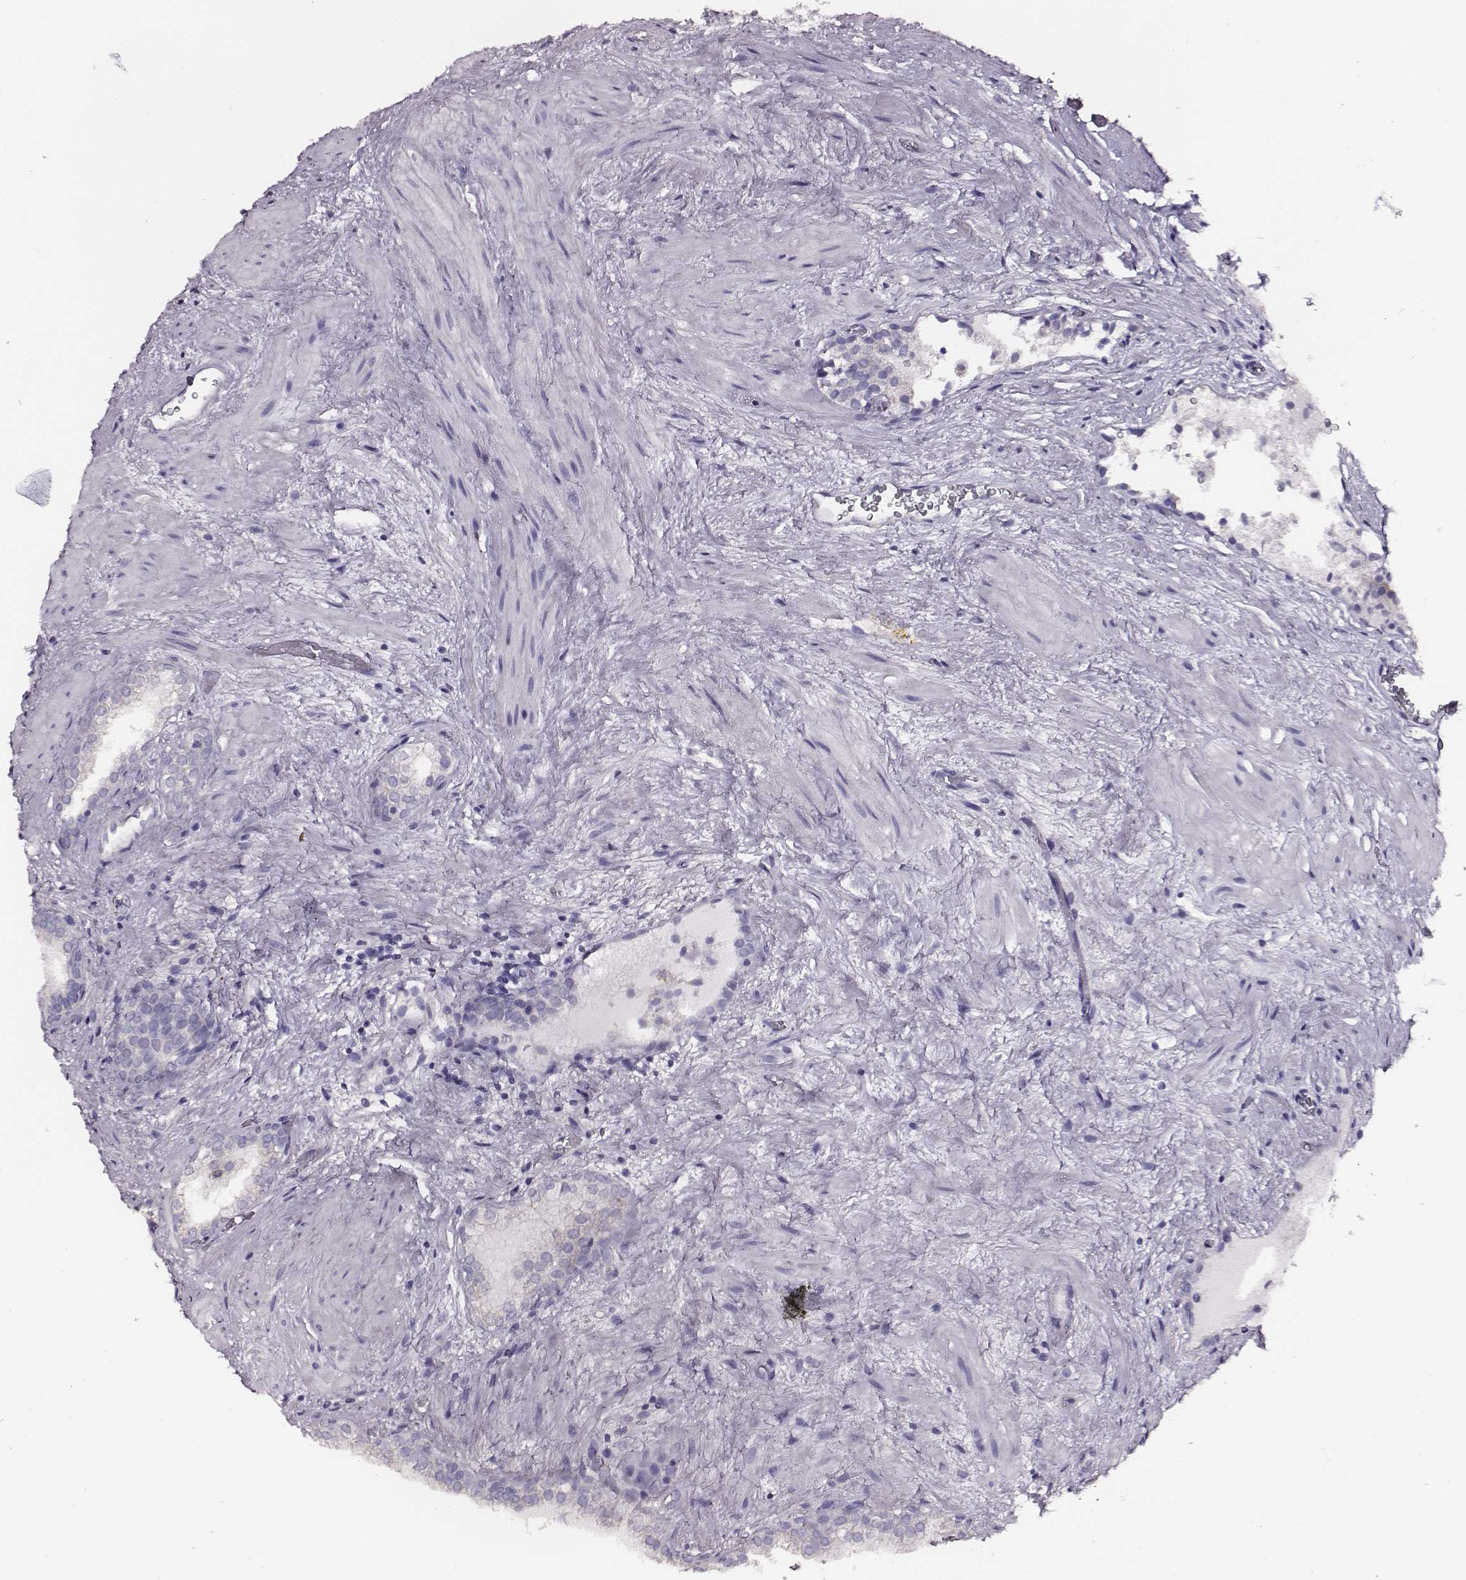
{"staining": {"intensity": "weak", "quantity": "<25%", "location": "cytoplasmic/membranous"}, "tissue": "prostate cancer", "cell_type": "Tumor cells", "image_type": "cancer", "snomed": [{"axis": "morphology", "description": "Adenocarcinoma, NOS"}, {"axis": "topography", "description": "Prostate"}], "caption": "High power microscopy histopathology image of an immunohistochemistry photomicrograph of prostate cancer, revealing no significant positivity in tumor cells.", "gene": "AADAT", "patient": {"sex": "male", "age": 66}}